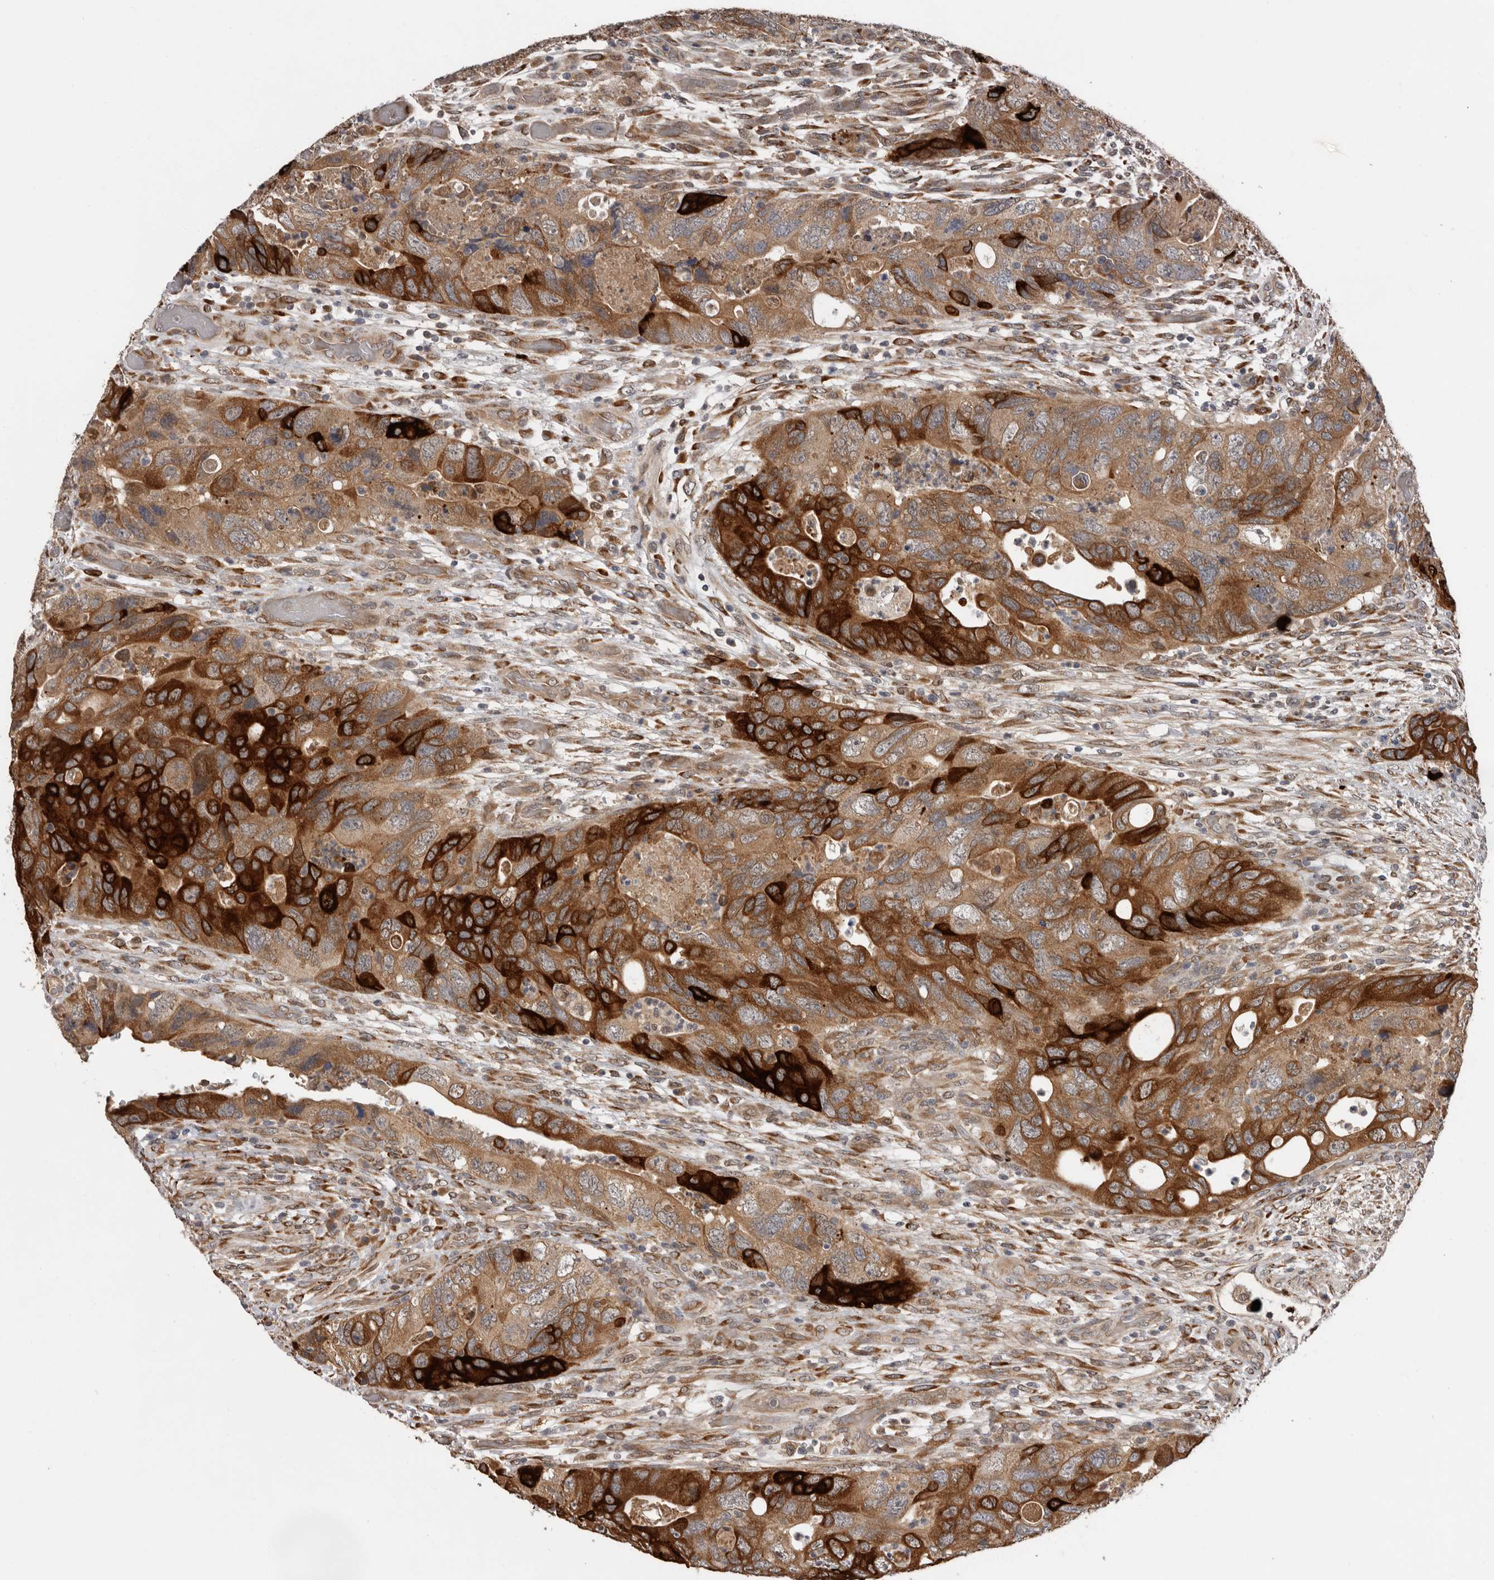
{"staining": {"intensity": "strong", "quantity": ">75%", "location": "cytoplasmic/membranous"}, "tissue": "colorectal cancer", "cell_type": "Tumor cells", "image_type": "cancer", "snomed": [{"axis": "morphology", "description": "Adenocarcinoma, NOS"}, {"axis": "topography", "description": "Rectum"}], "caption": "Brown immunohistochemical staining in adenocarcinoma (colorectal) displays strong cytoplasmic/membranous positivity in about >75% of tumor cells. (Stains: DAB (3,3'-diaminobenzidine) in brown, nuclei in blue, Microscopy: brightfield microscopy at high magnification).", "gene": "MTF1", "patient": {"sex": "male", "age": 63}}